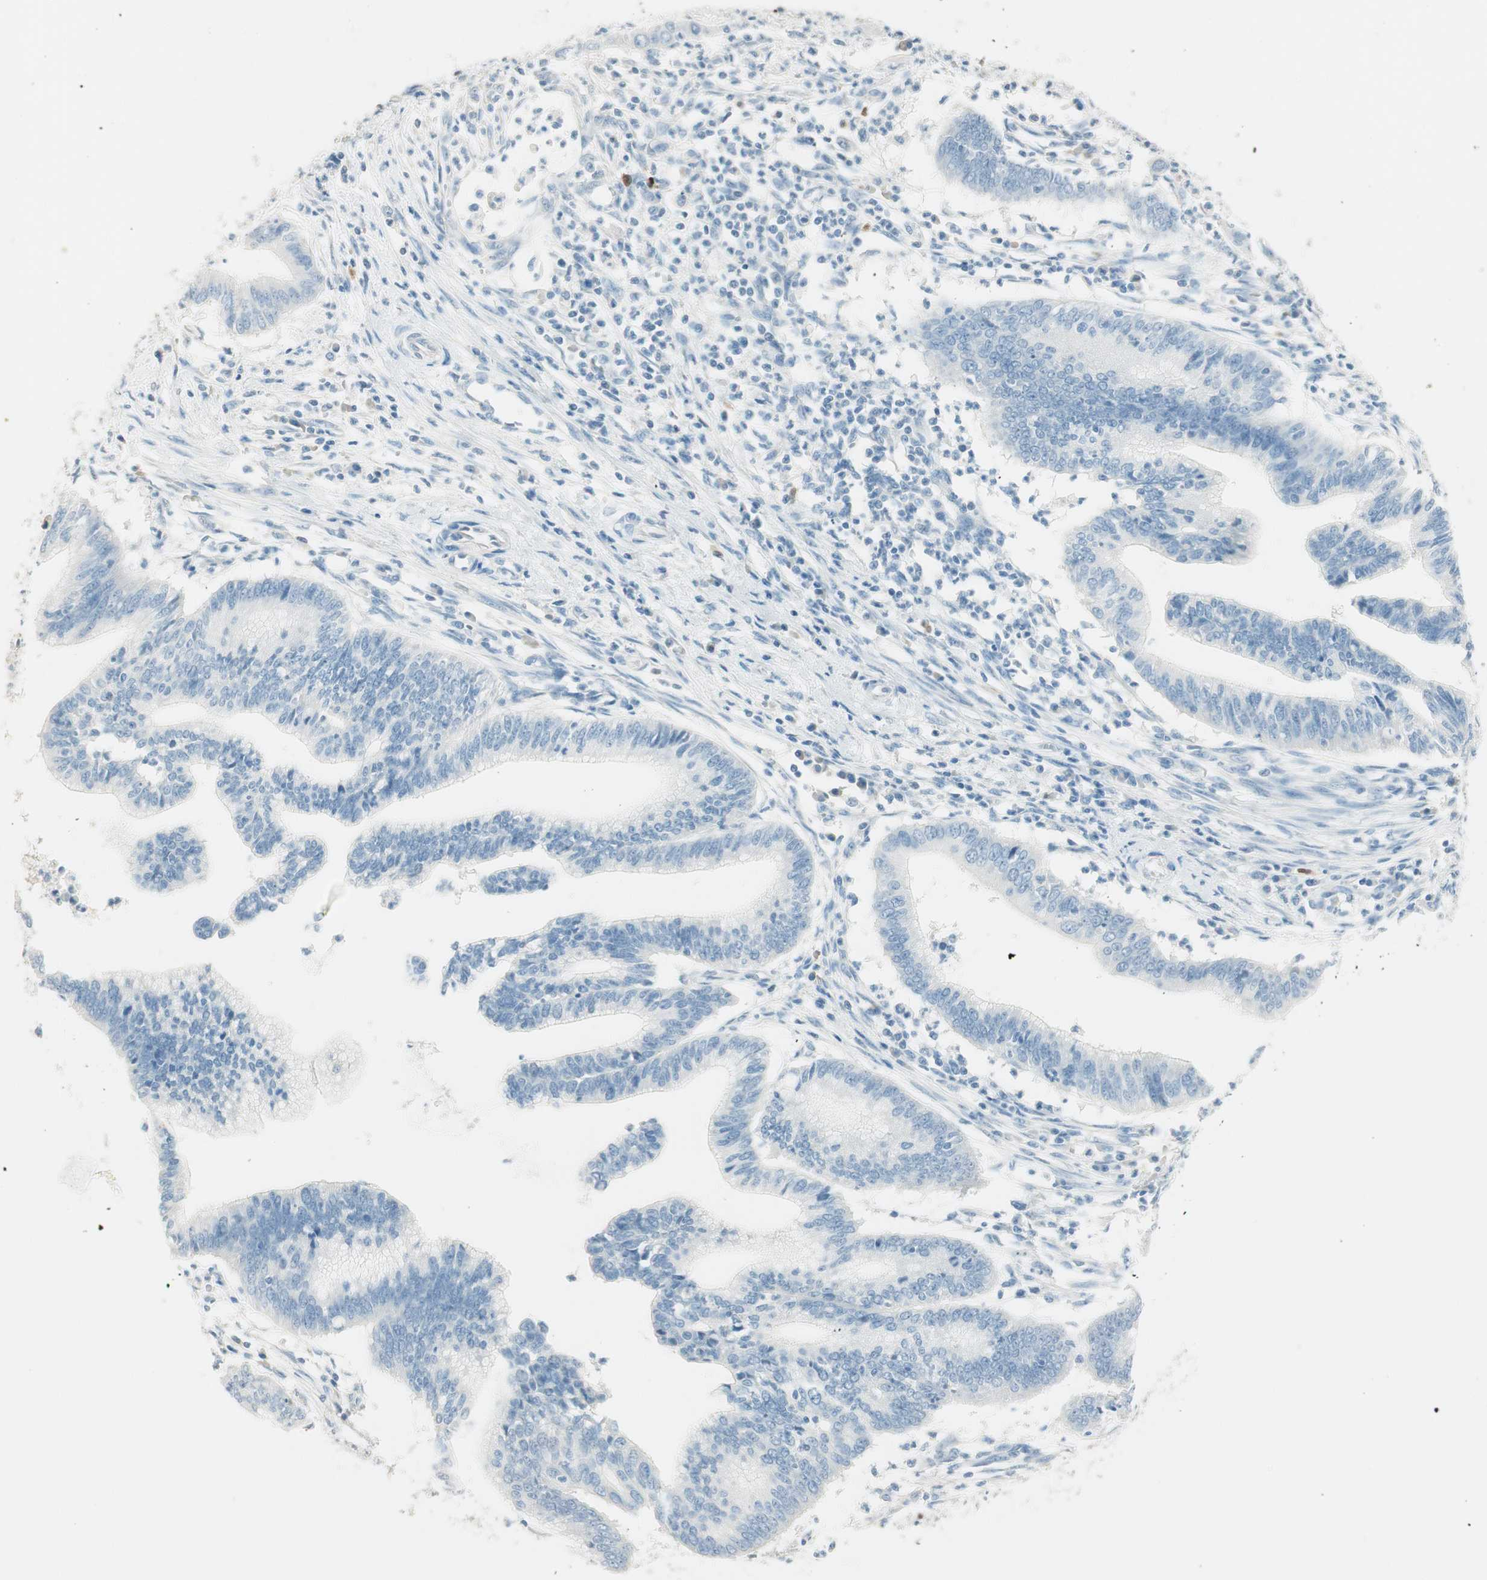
{"staining": {"intensity": "negative", "quantity": "none", "location": "none"}, "tissue": "cervical cancer", "cell_type": "Tumor cells", "image_type": "cancer", "snomed": [{"axis": "morphology", "description": "Adenocarcinoma, NOS"}, {"axis": "topography", "description": "Cervix"}], "caption": "The image reveals no staining of tumor cells in cervical cancer (adenocarcinoma). (Brightfield microscopy of DAB immunohistochemistry at high magnification).", "gene": "HPGD", "patient": {"sex": "female", "age": 36}}